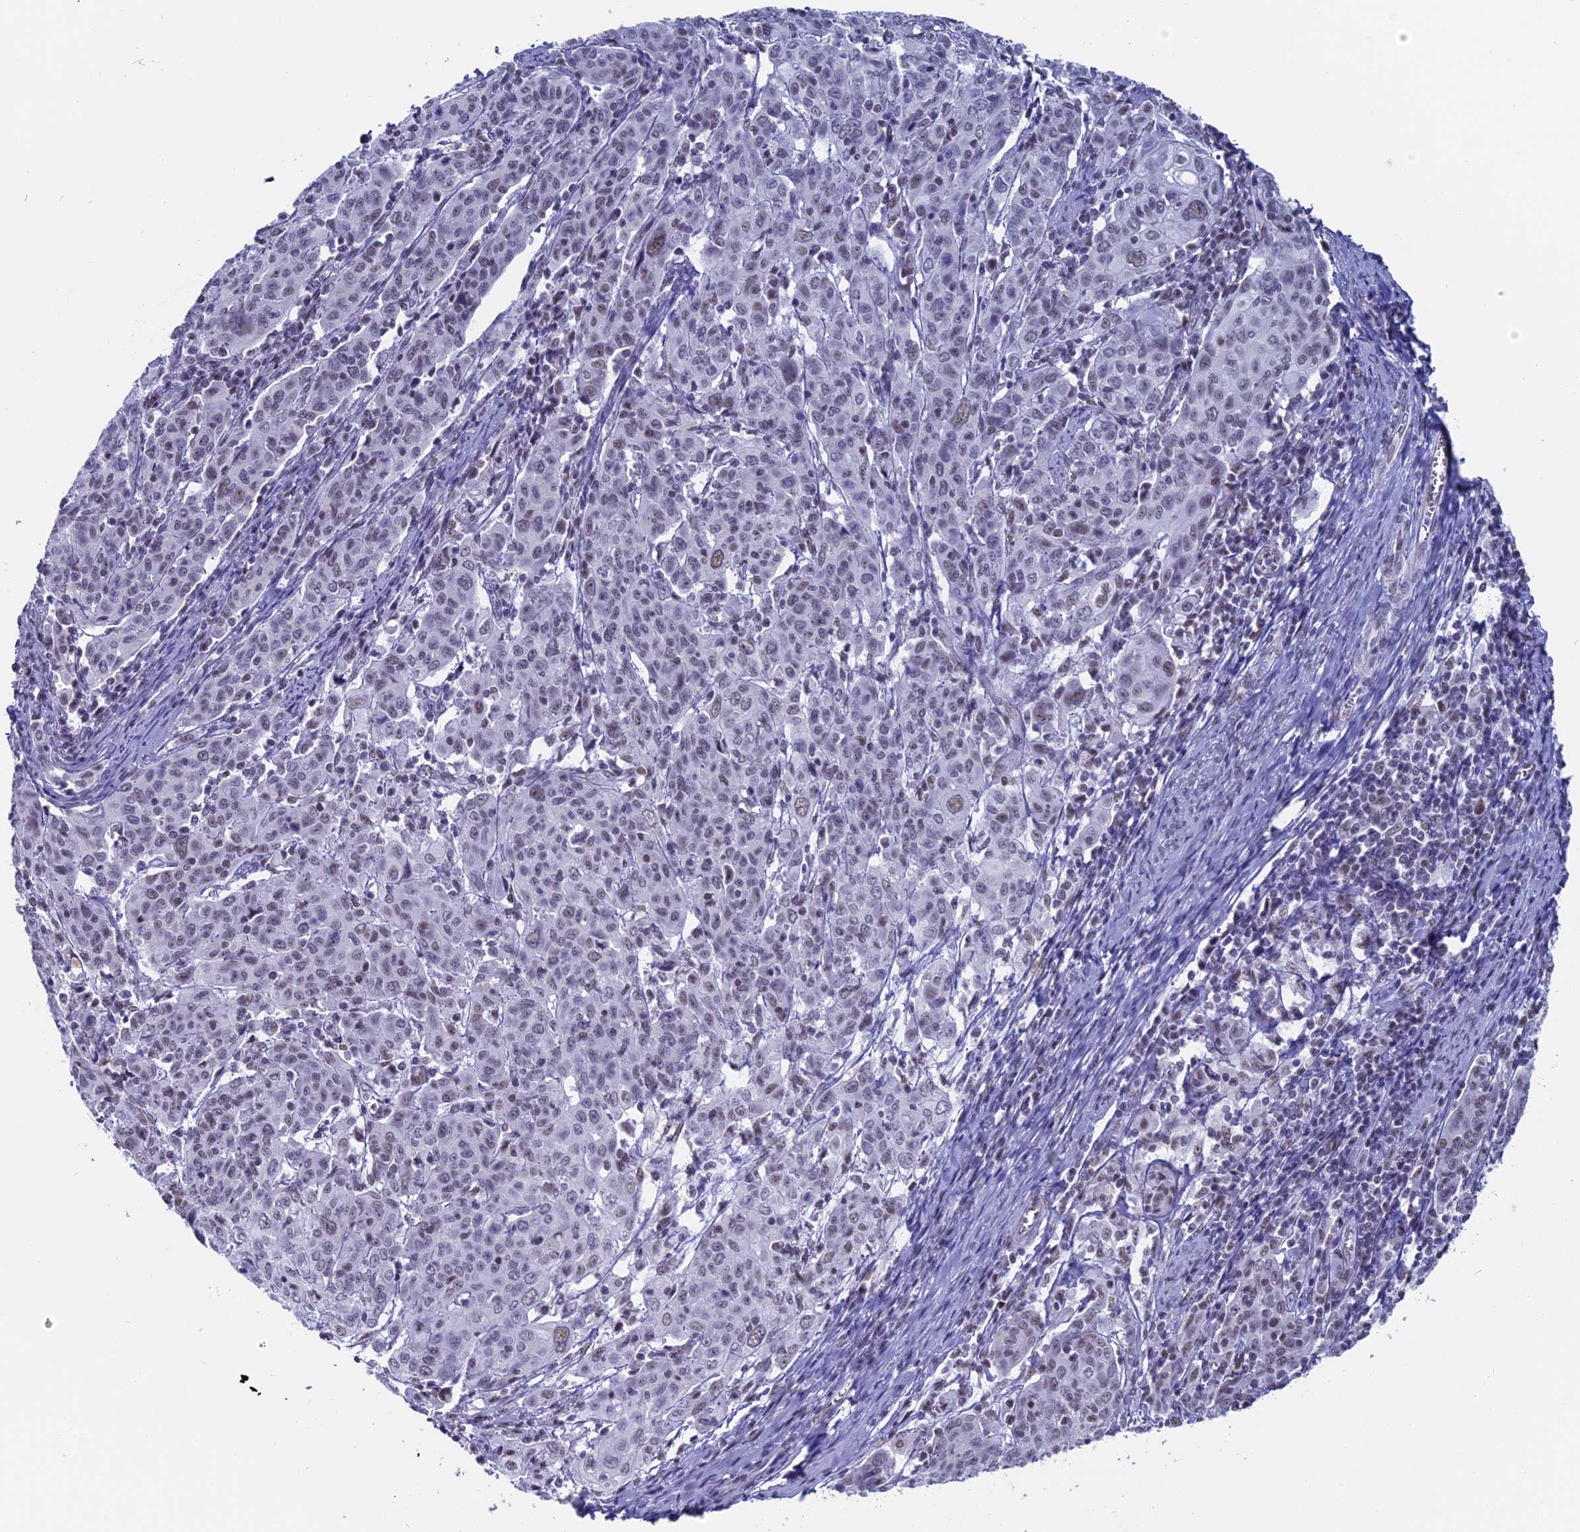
{"staining": {"intensity": "weak", "quantity": "<25%", "location": "nuclear"}, "tissue": "cervical cancer", "cell_type": "Tumor cells", "image_type": "cancer", "snomed": [{"axis": "morphology", "description": "Squamous cell carcinoma, NOS"}, {"axis": "topography", "description": "Cervix"}], "caption": "The immunohistochemistry (IHC) image has no significant staining in tumor cells of cervical cancer tissue.", "gene": "CD2BP2", "patient": {"sex": "female", "age": 67}}